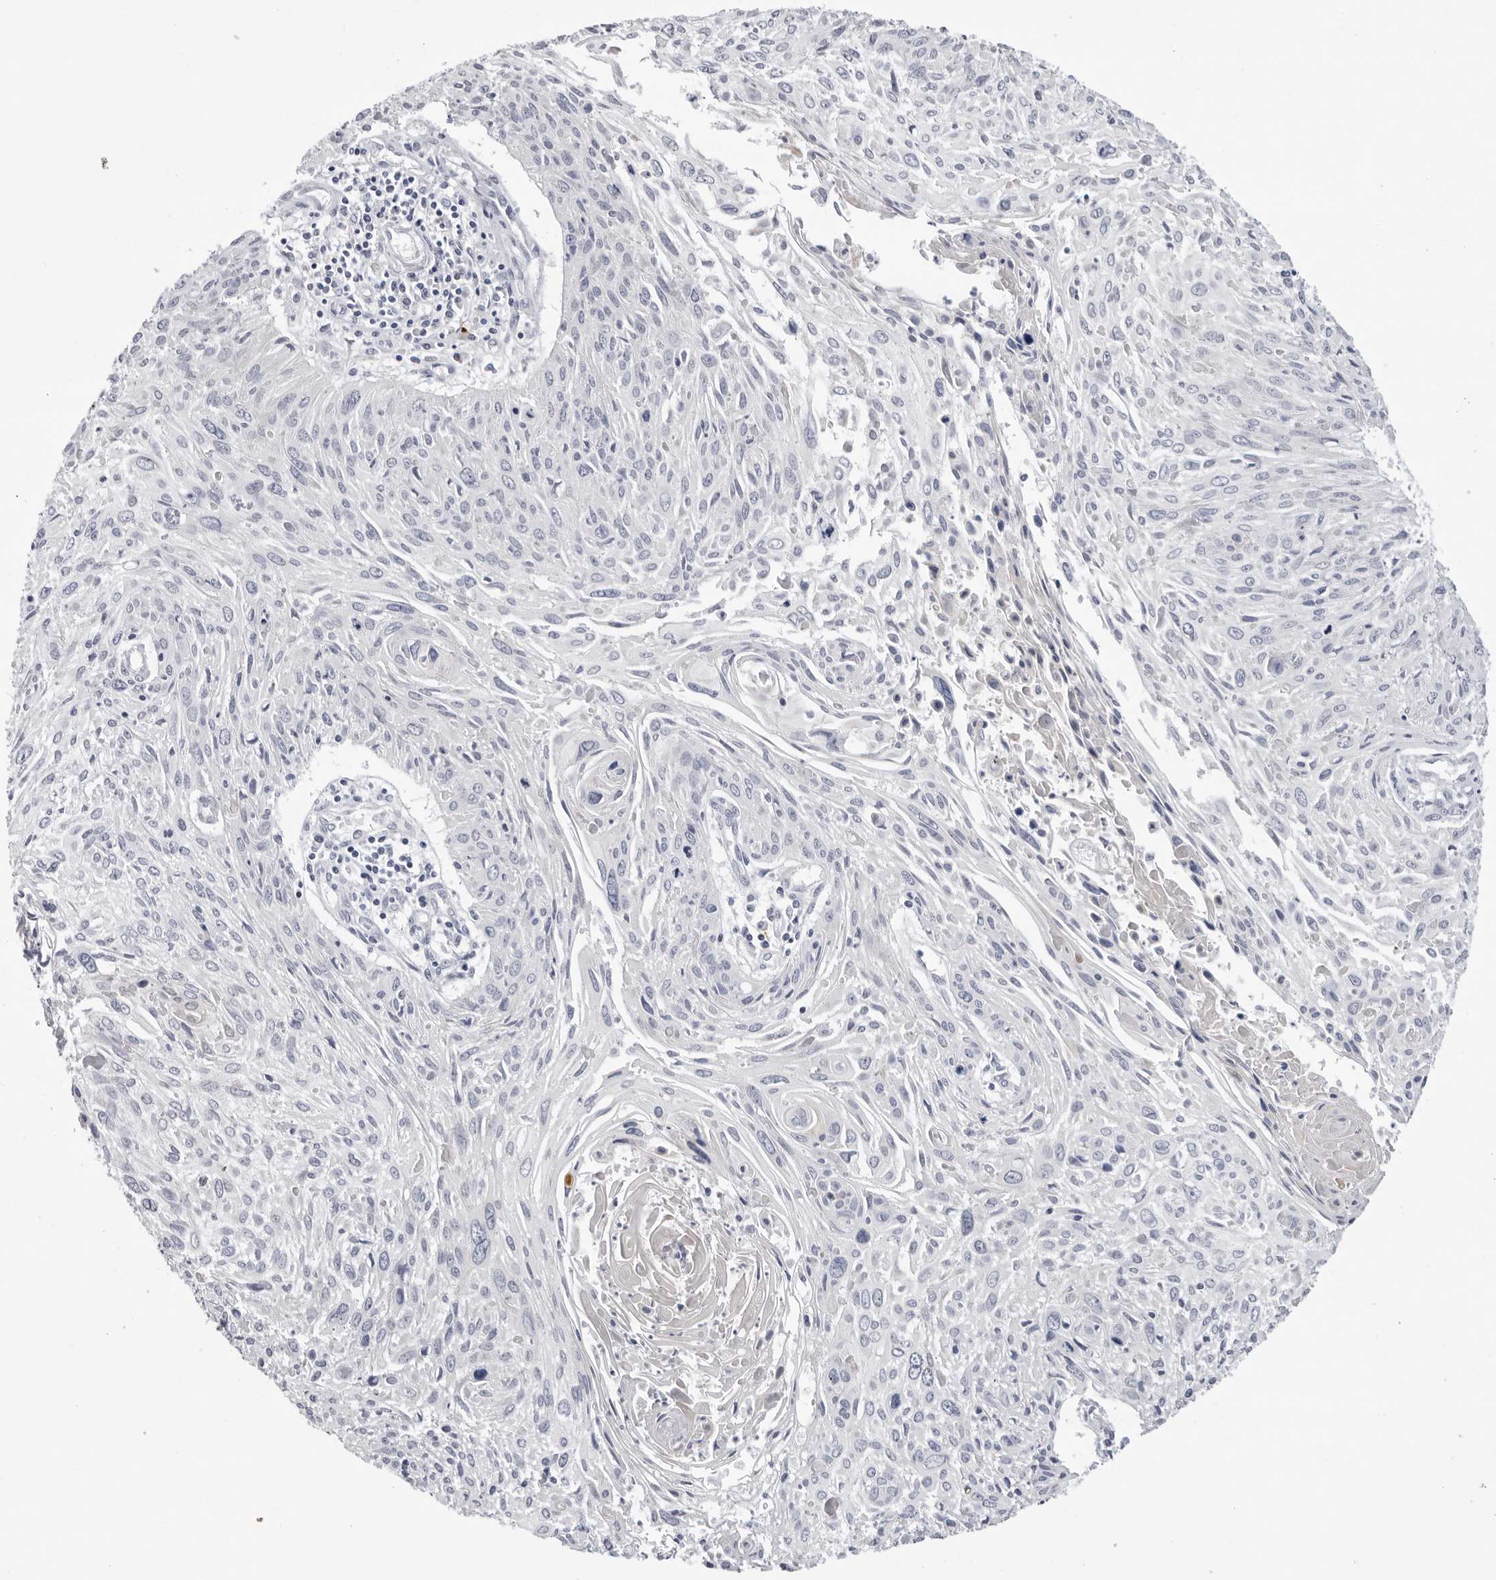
{"staining": {"intensity": "negative", "quantity": "none", "location": "none"}, "tissue": "cervical cancer", "cell_type": "Tumor cells", "image_type": "cancer", "snomed": [{"axis": "morphology", "description": "Squamous cell carcinoma, NOS"}, {"axis": "topography", "description": "Cervix"}], "caption": "A micrograph of cervical cancer stained for a protein exhibits no brown staining in tumor cells.", "gene": "ZNF502", "patient": {"sex": "female", "age": 51}}